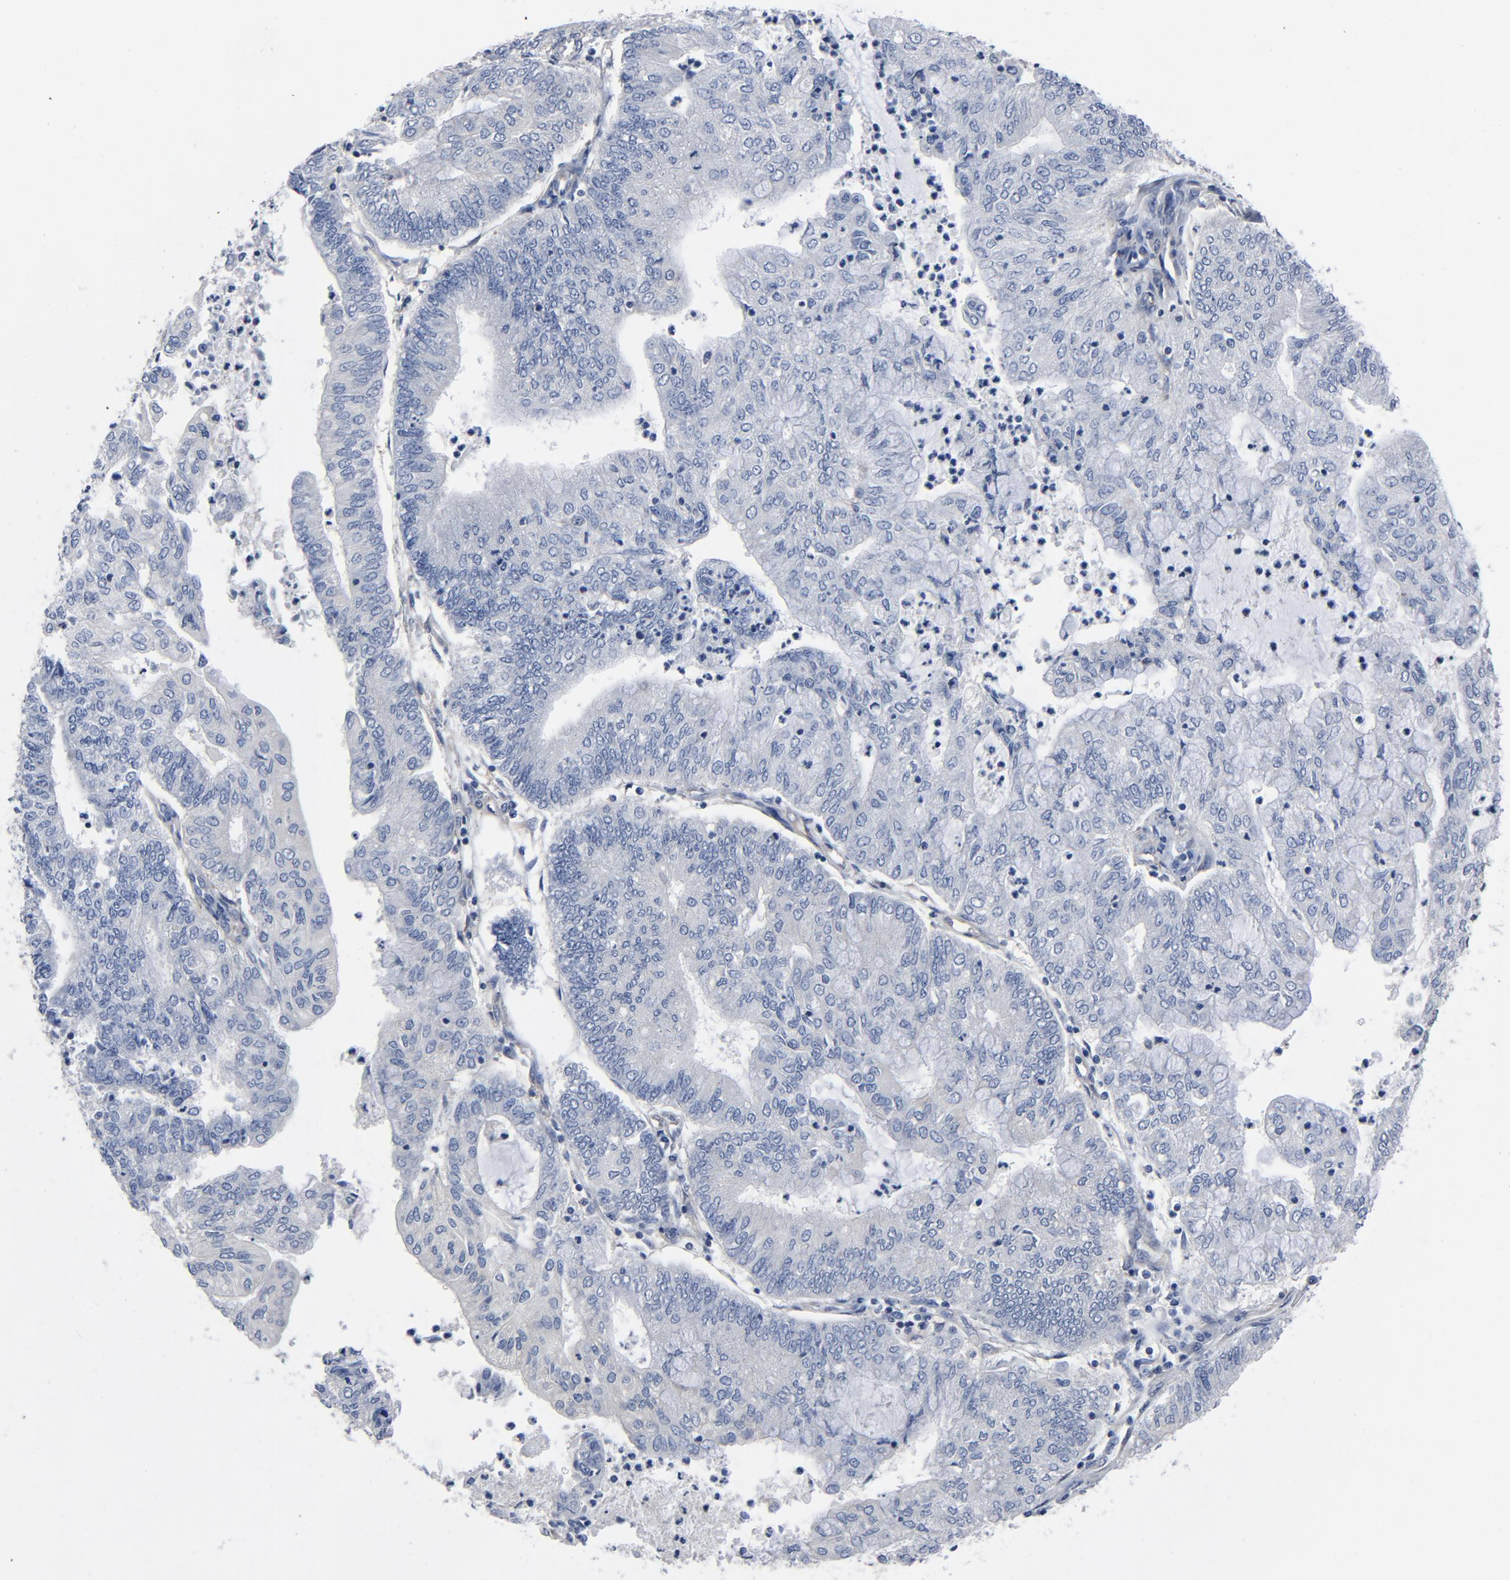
{"staining": {"intensity": "negative", "quantity": "none", "location": "none"}, "tissue": "endometrial cancer", "cell_type": "Tumor cells", "image_type": "cancer", "snomed": [{"axis": "morphology", "description": "Adenocarcinoma, NOS"}, {"axis": "topography", "description": "Endometrium"}], "caption": "A photomicrograph of human endometrial cancer is negative for staining in tumor cells.", "gene": "DYNLT3", "patient": {"sex": "female", "age": 59}}